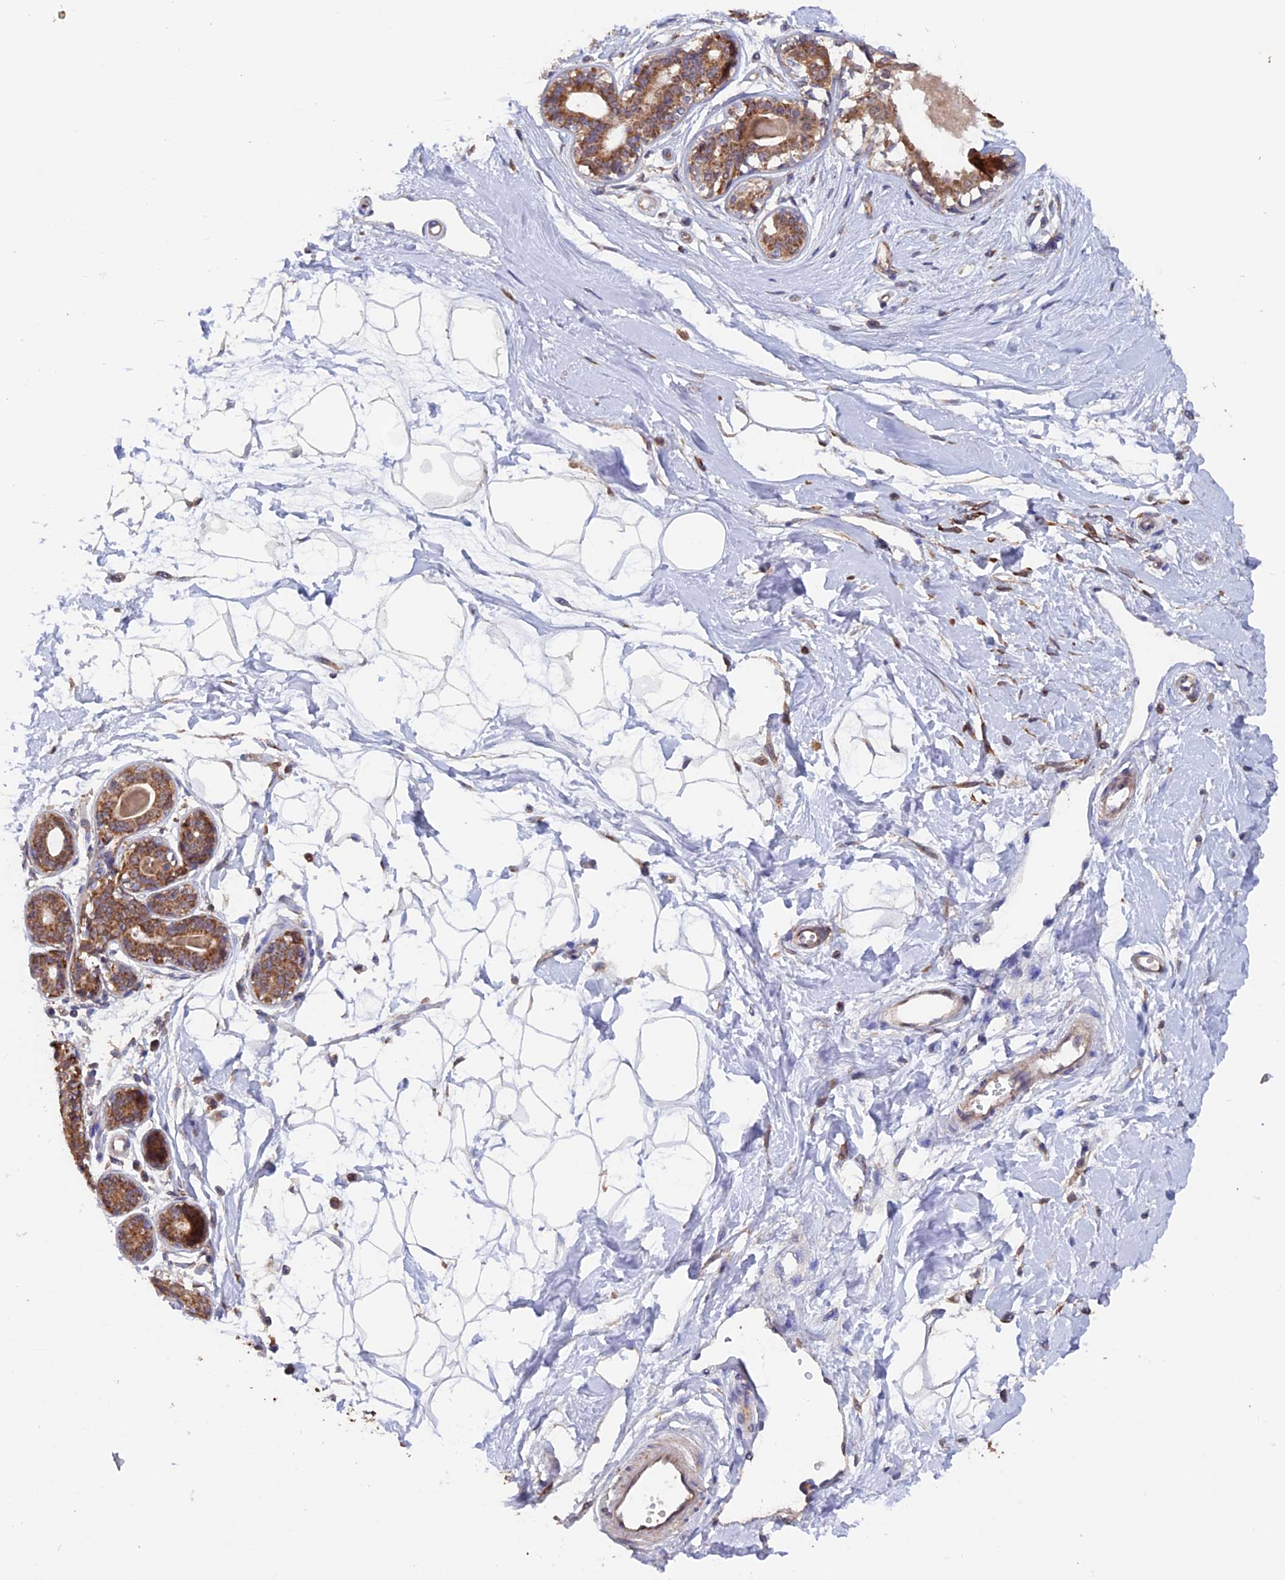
{"staining": {"intensity": "negative", "quantity": "none", "location": "none"}, "tissue": "breast", "cell_type": "Adipocytes", "image_type": "normal", "snomed": [{"axis": "morphology", "description": "Normal tissue, NOS"}, {"axis": "topography", "description": "Breast"}], "caption": "Protein analysis of unremarkable breast shows no significant staining in adipocytes.", "gene": "DTYMK", "patient": {"sex": "female", "age": 45}}